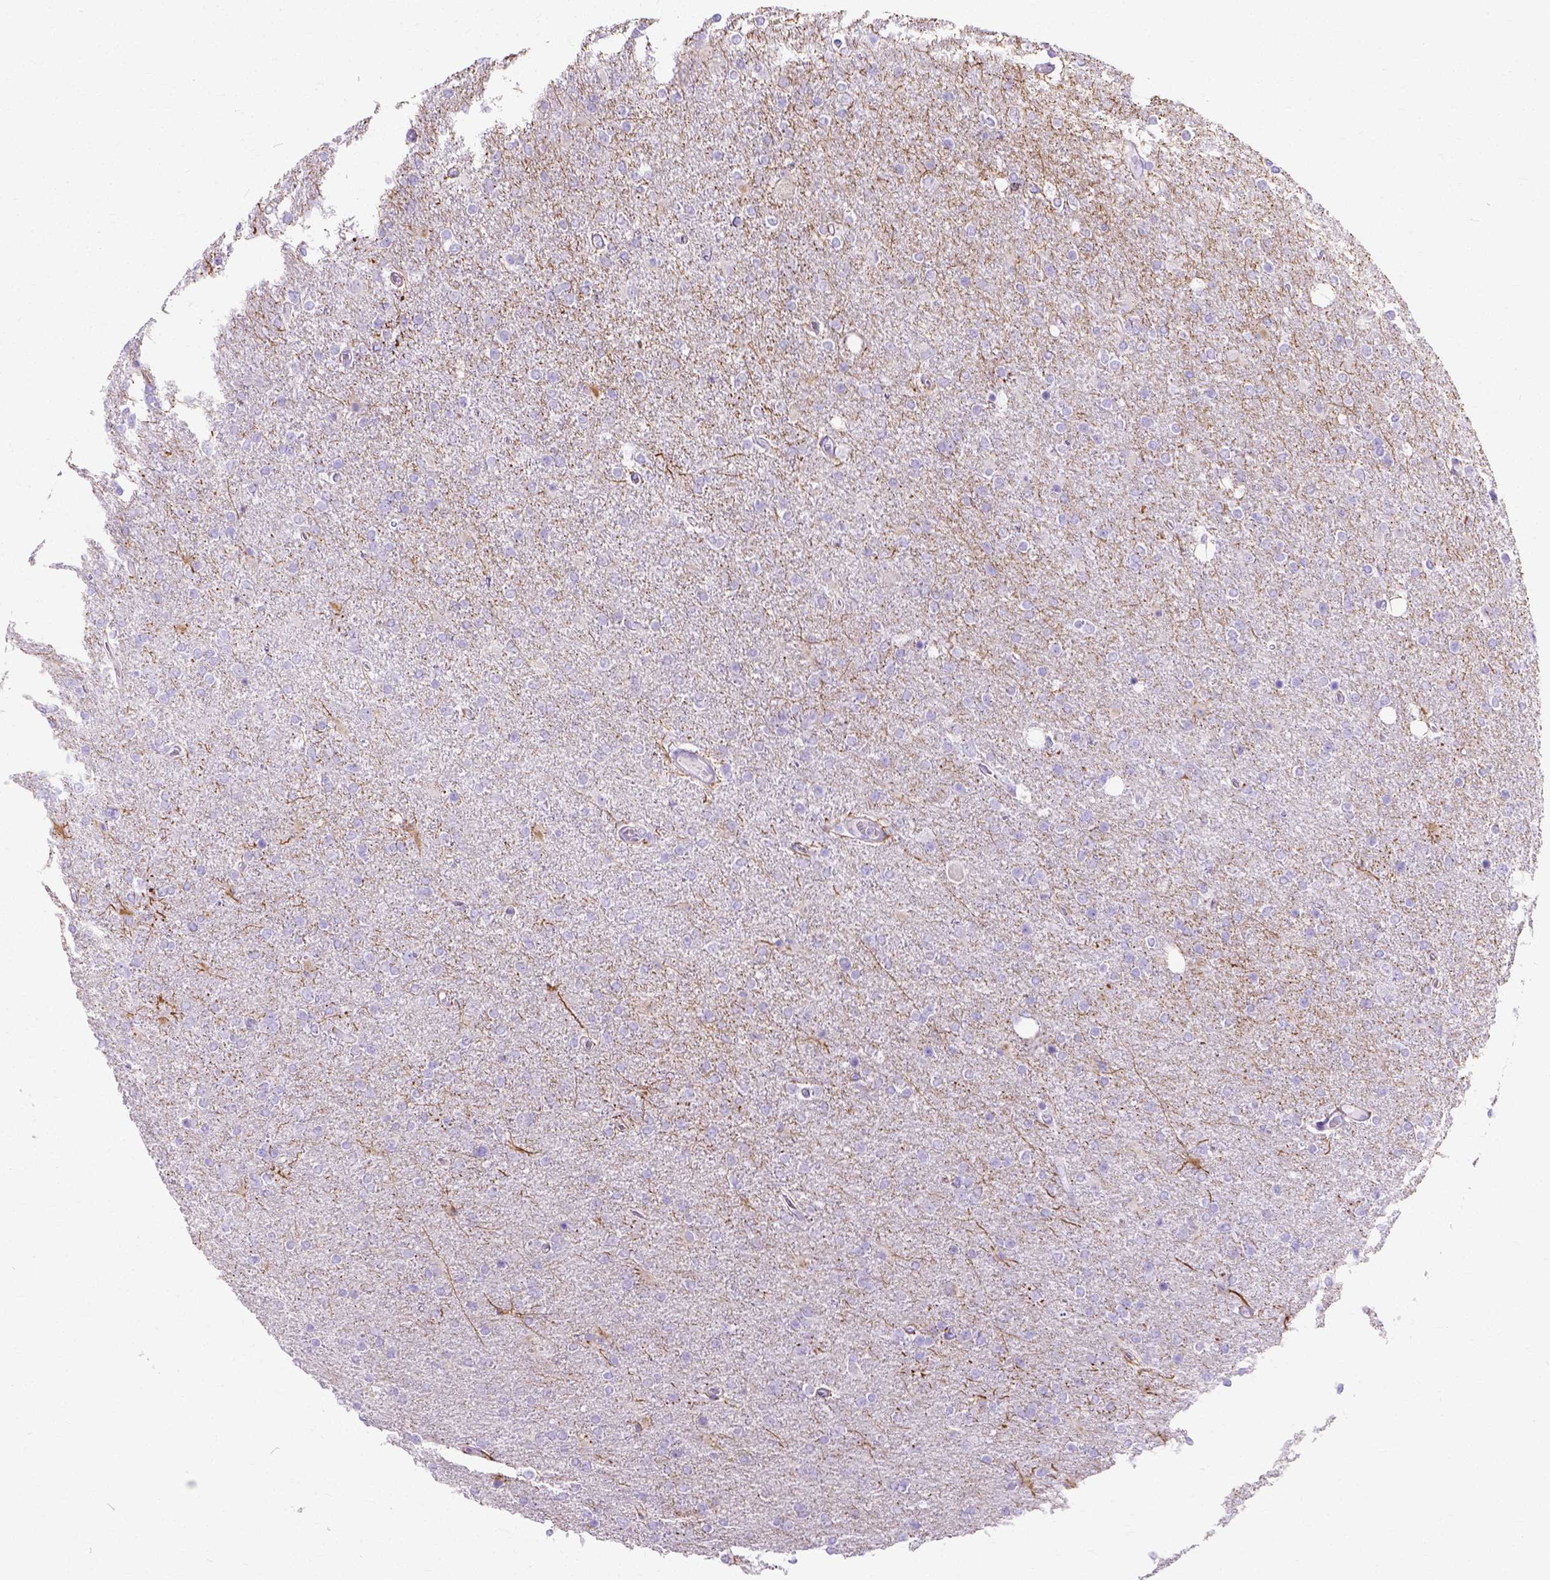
{"staining": {"intensity": "negative", "quantity": "none", "location": "none"}, "tissue": "glioma", "cell_type": "Tumor cells", "image_type": "cancer", "snomed": [{"axis": "morphology", "description": "Glioma, malignant, High grade"}, {"axis": "topography", "description": "Cerebral cortex"}], "caption": "Immunohistochemistry histopathology image of neoplastic tissue: human glioma stained with DAB (3,3'-diaminobenzidine) displays no significant protein expression in tumor cells.", "gene": "MYH15", "patient": {"sex": "male", "age": 70}}